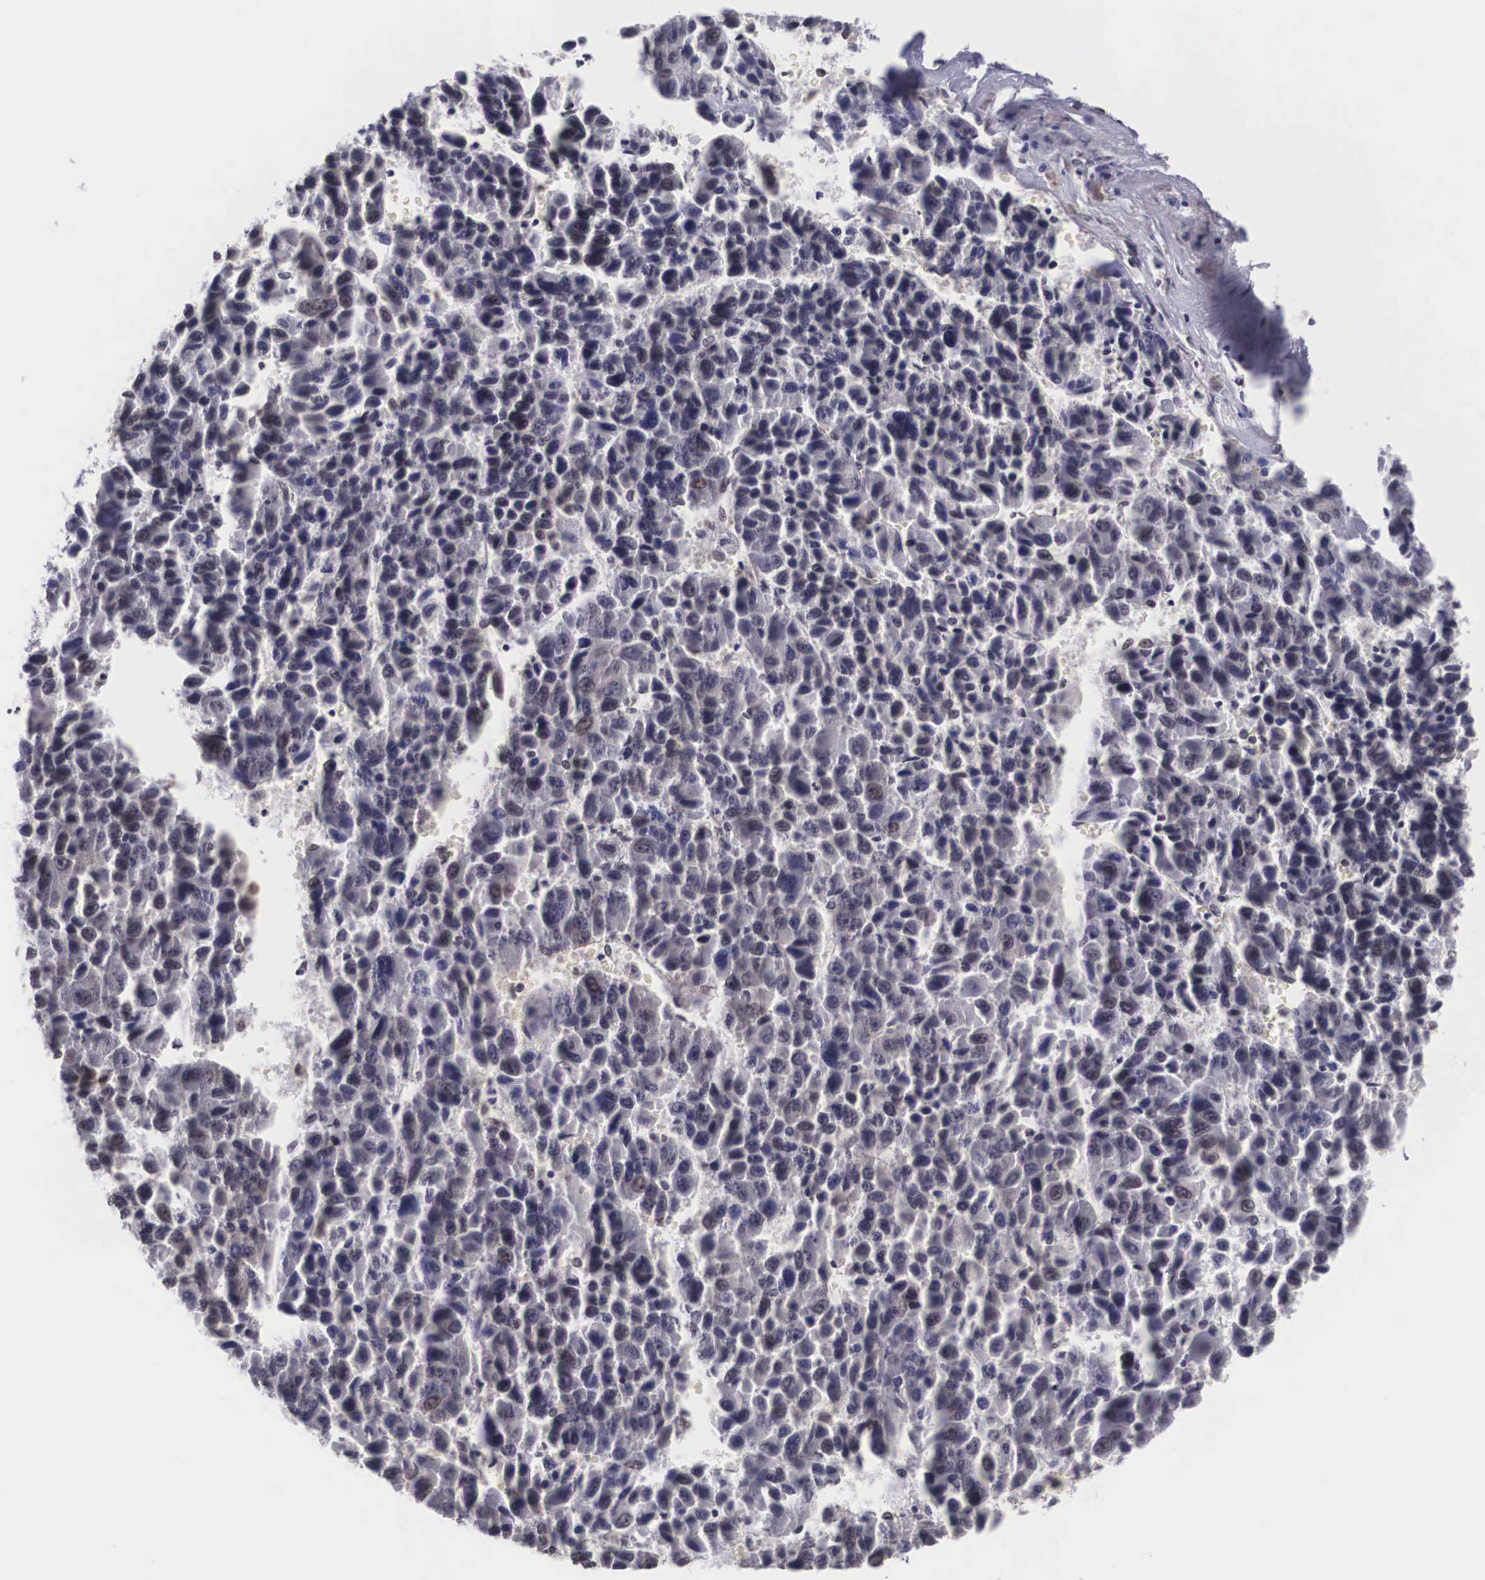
{"staining": {"intensity": "negative", "quantity": "none", "location": "none"}, "tissue": "liver cancer", "cell_type": "Tumor cells", "image_type": "cancer", "snomed": [{"axis": "morphology", "description": "Carcinoma, Hepatocellular, NOS"}, {"axis": "topography", "description": "Liver"}], "caption": "This is a histopathology image of IHC staining of liver cancer (hepatocellular carcinoma), which shows no staining in tumor cells.", "gene": "OTX2", "patient": {"sex": "male", "age": 64}}